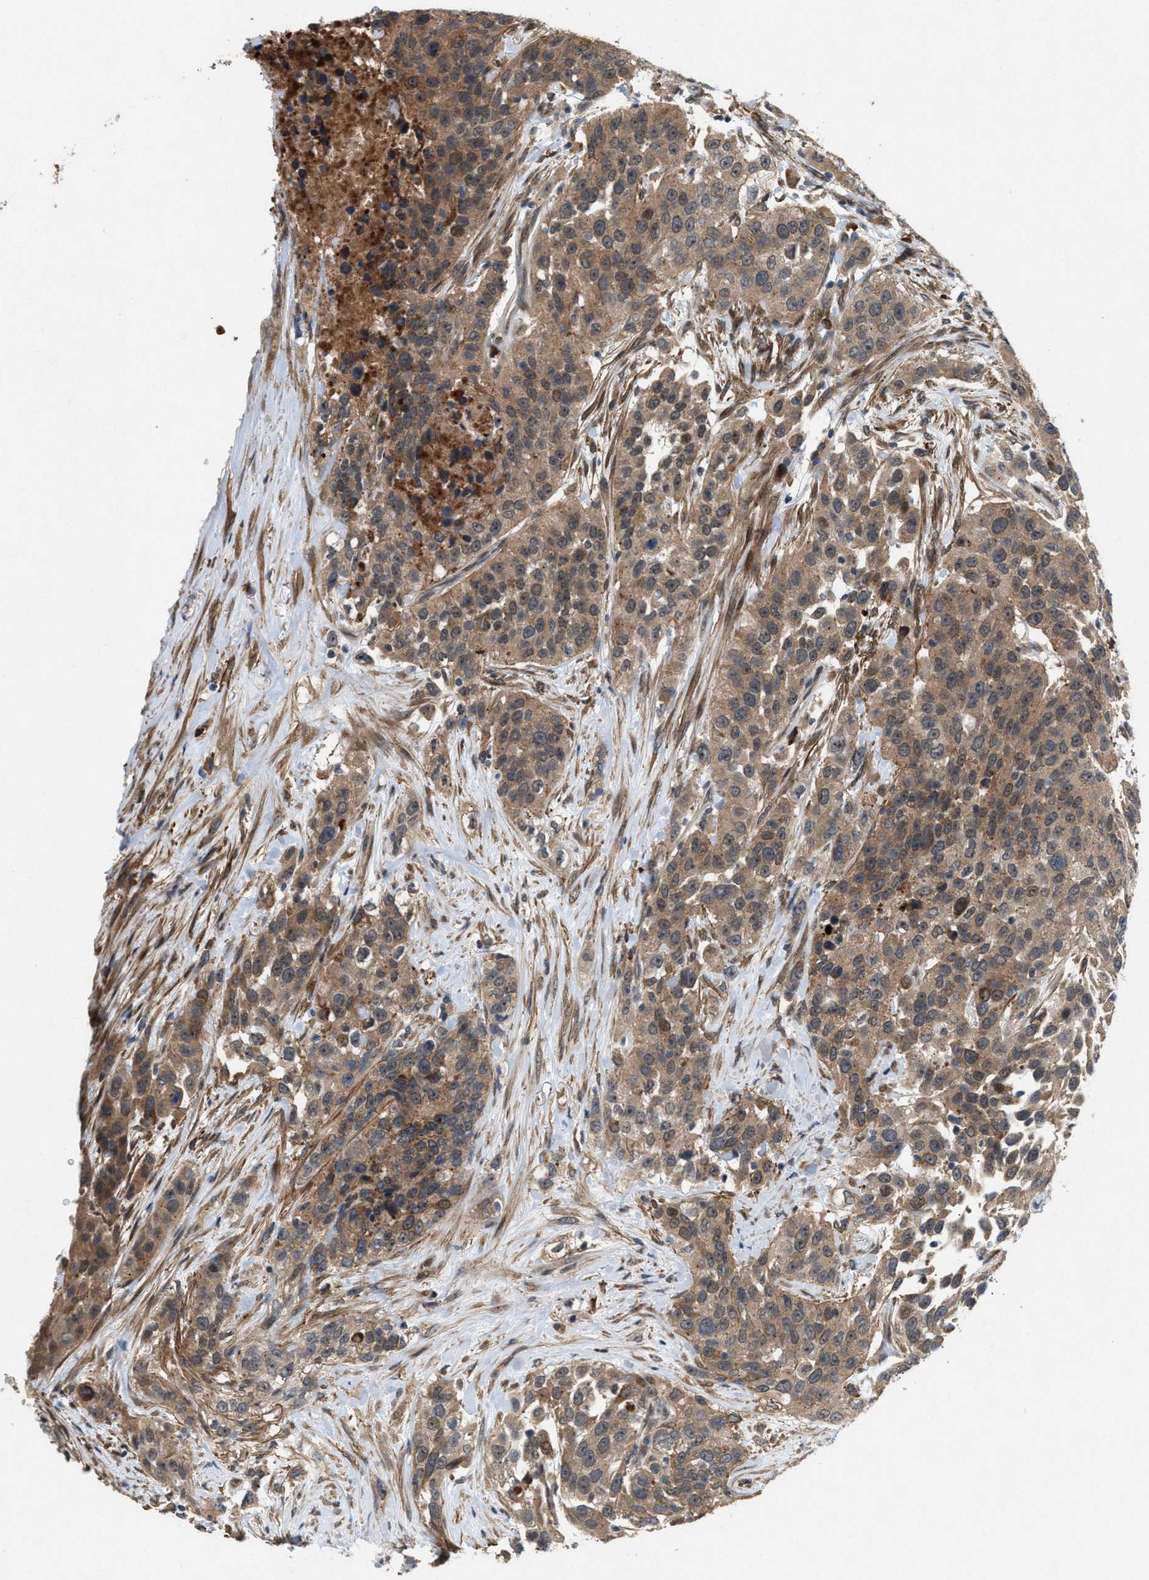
{"staining": {"intensity": "moderate", "quantity": ">75%", "location": "cytoplasmic/membranous"}, "tissue": "urothelial cancer", "cell_type": "Tumor cells", "image_type": "cancer", "snomed": [{"axis": "morphology", "description": "Urothelial carcinoma, High grade"}, {"axis": "topography", "description": "Urinary bladder"}], "caption": "Urothelial cancer tissue demonstrates moderate cytoplasmic/membranous positivity in about >75% of tumor cells", "gene": "MFSD6", "patient": {"sex": "female", "age": 80}}